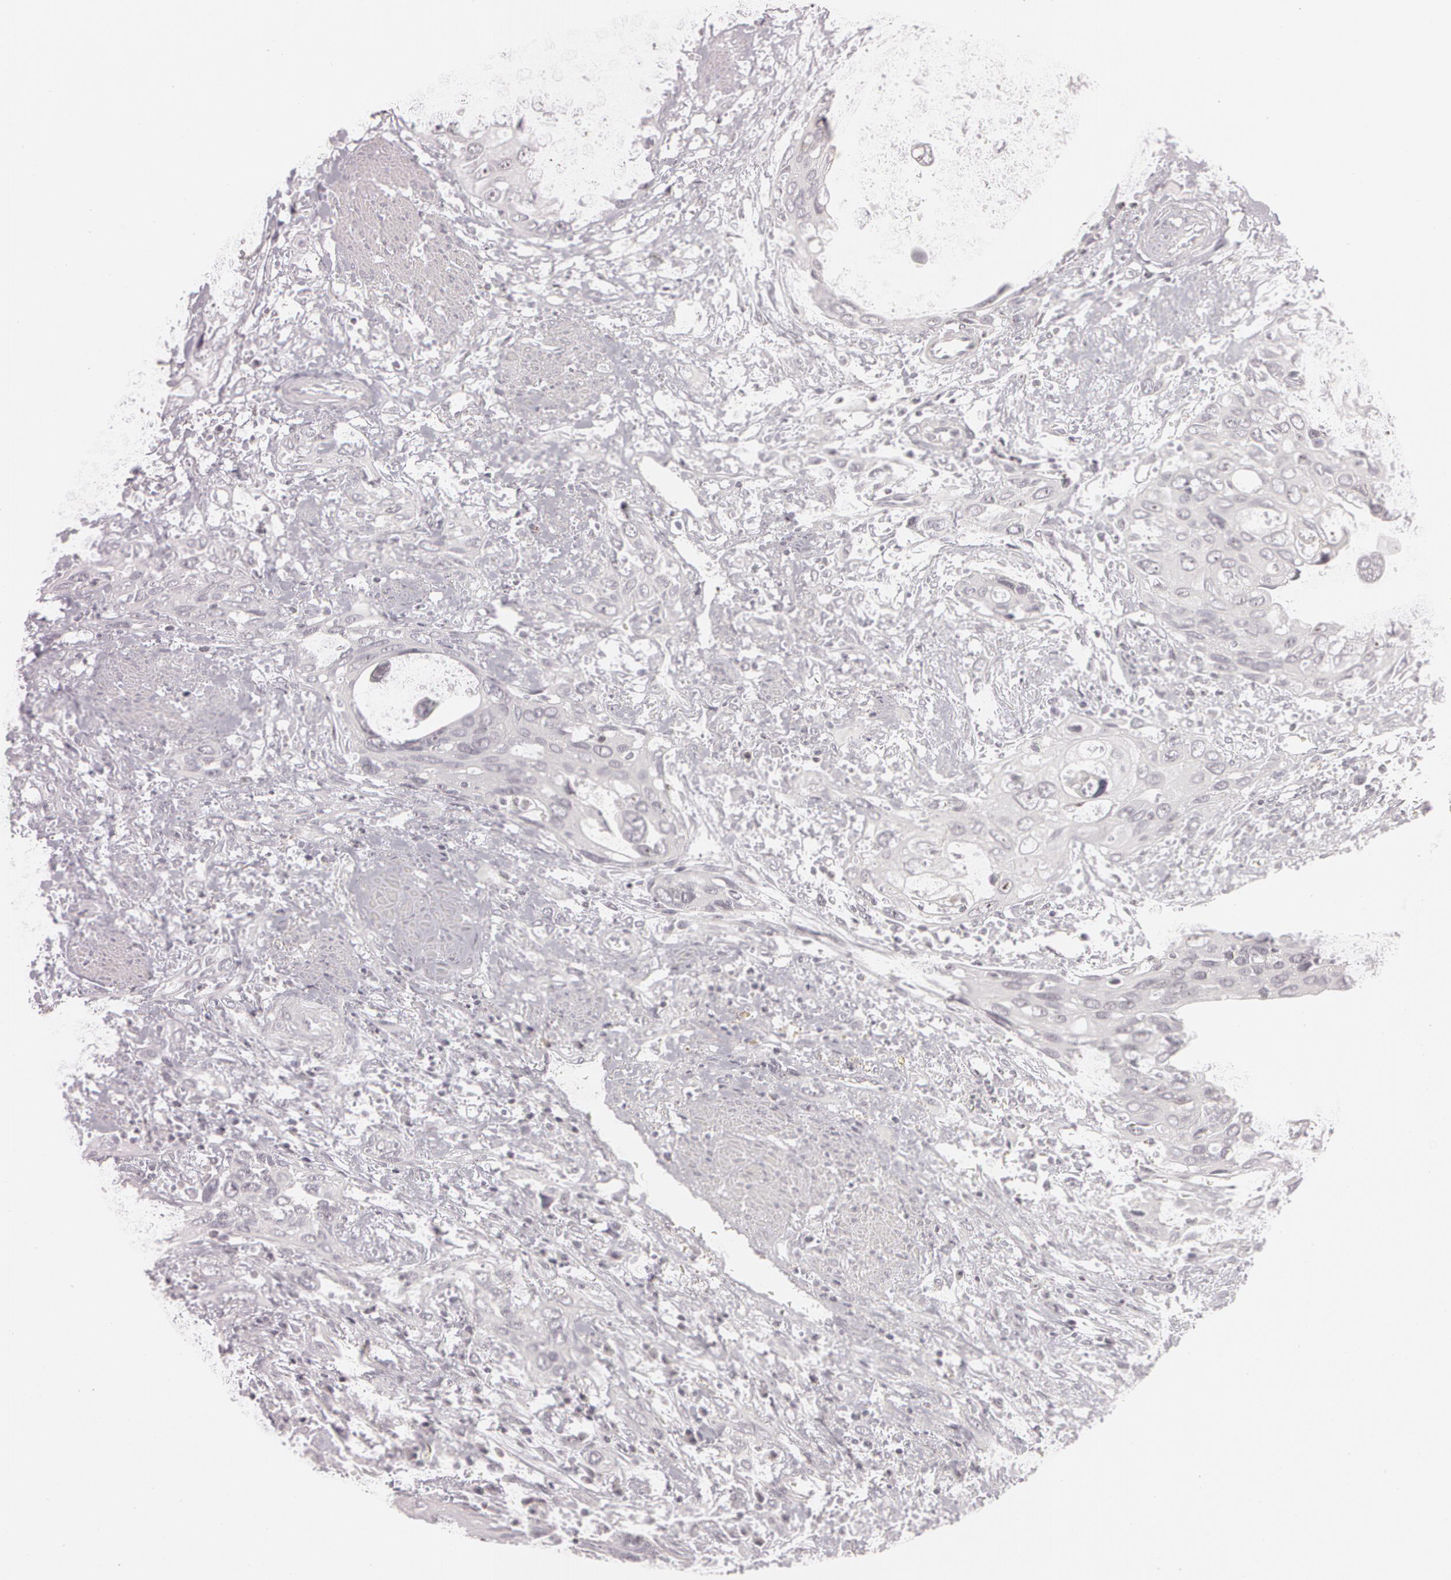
{"staining": {"intensity": "negative", "quantity": "none", "location": "none"}, "tissue": "urothelial cancer", "cell_type": "Tumor cells", "image_type": "cancer", "snomed": [{"axis": "morphology", "description": "Urothelial carcinoma, High grade"}, {"axis": "topography", "description": "Urinary bladder"}], "caption": "Urothelial carcinoma (high-grade) was stained to show a protein in brown. There is no significant staining in tumor cells.", "gene": "FBL", "patient": {"sex": "male", "age": 71}}